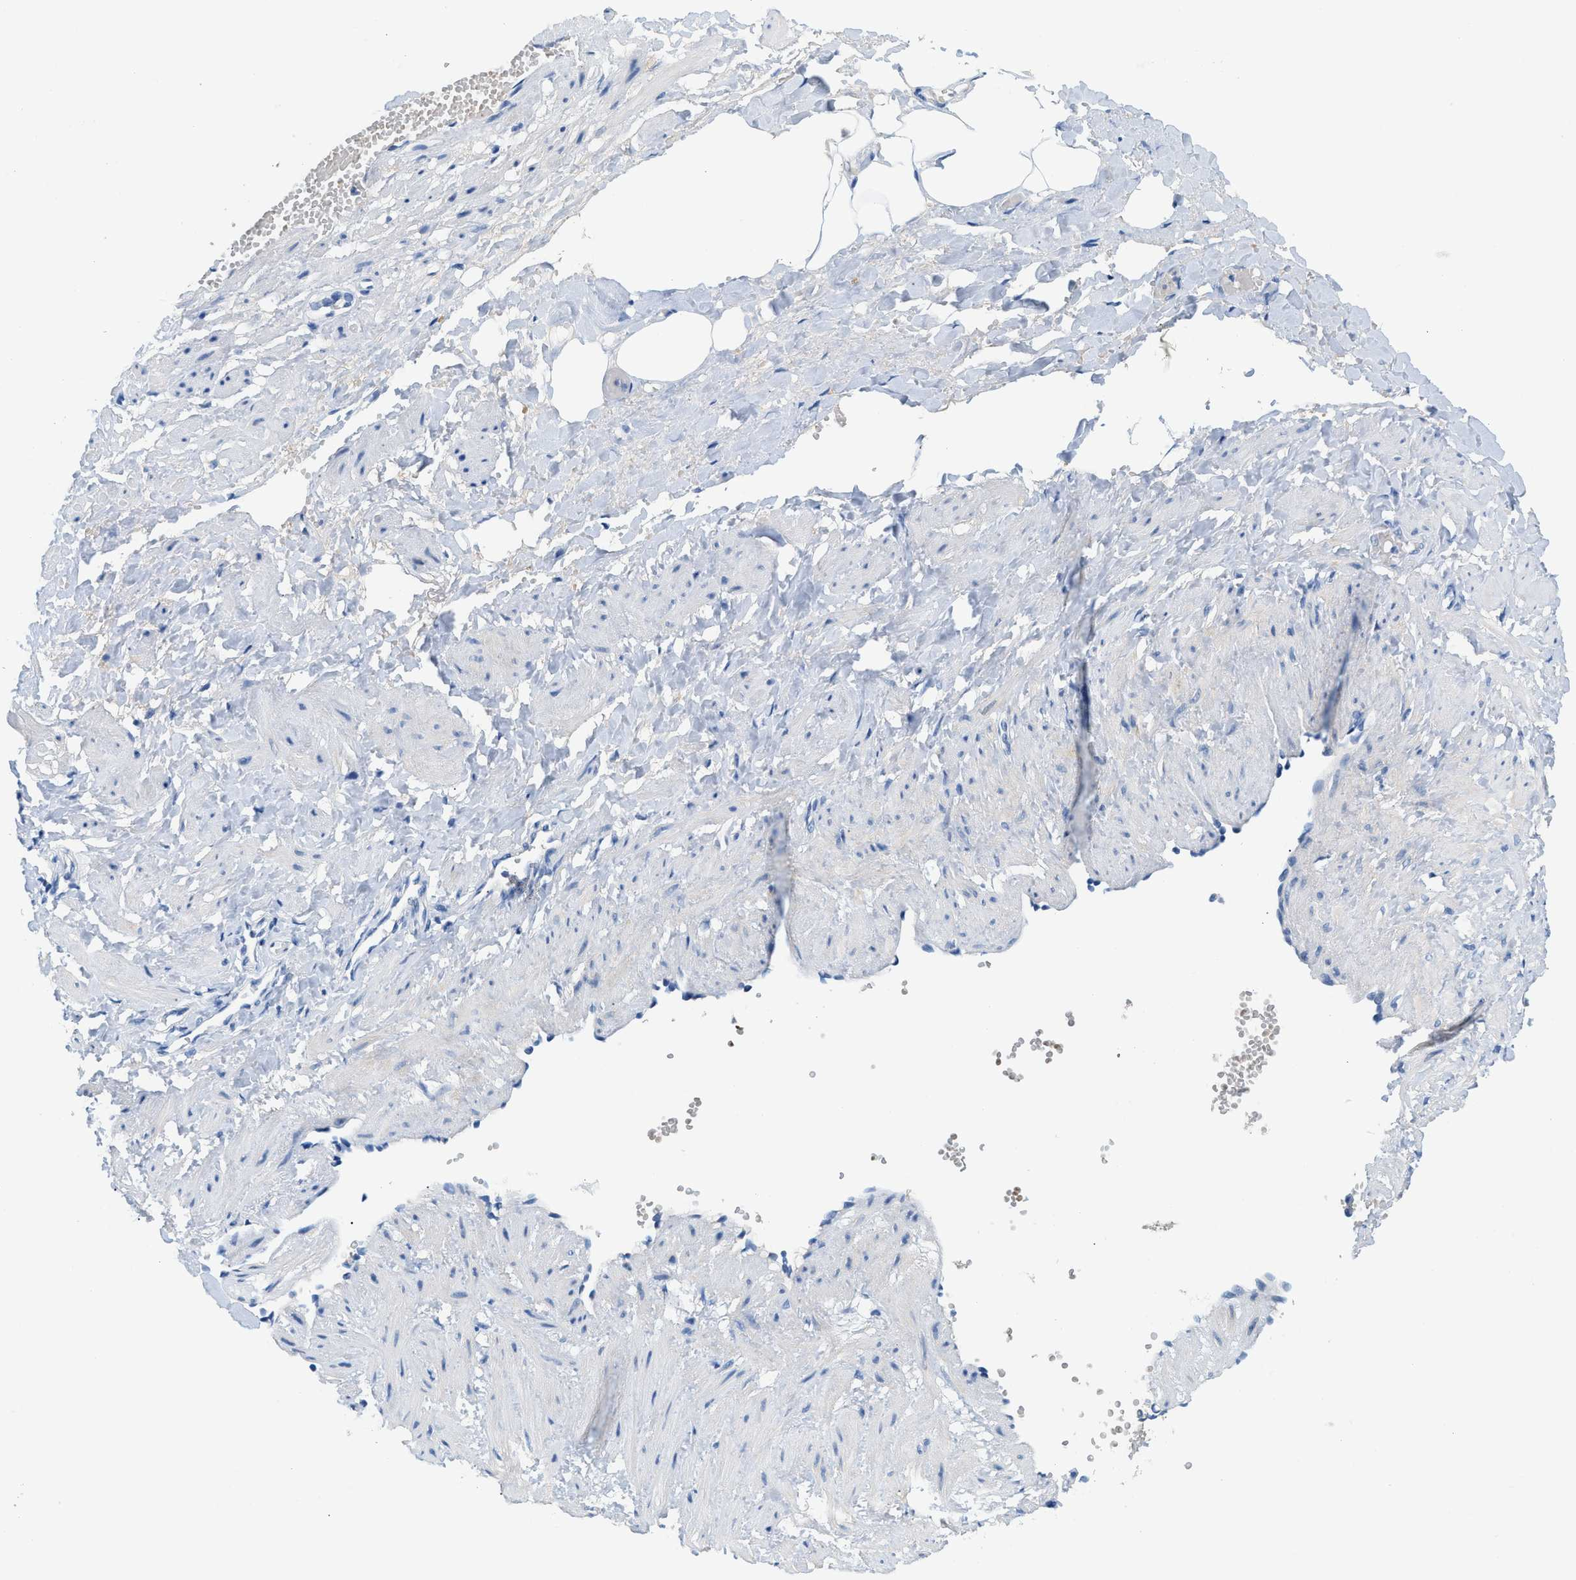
{"staining": {"intensity": "negative", "quantity": "none", "location": "none"}, "tissue": "adipose tissue", "cell_type": "Adipocytes", "image_type": "normal", "snomed": [{"axis": "morphology", "description": "Normal tissue, NOS"}, {"axis": "topography", "description": "Soft tissue"}, {"axis": "topography", "description": "Vascular tissue"}], "caption": "Adipocytes are negative for protein expression in benign human adipose tissue. (Brightfield microscopy of DAB immunohistochemistry at high magnification).", "gene": "BPGM", "patient": {"sex": "female", "age": 35}}